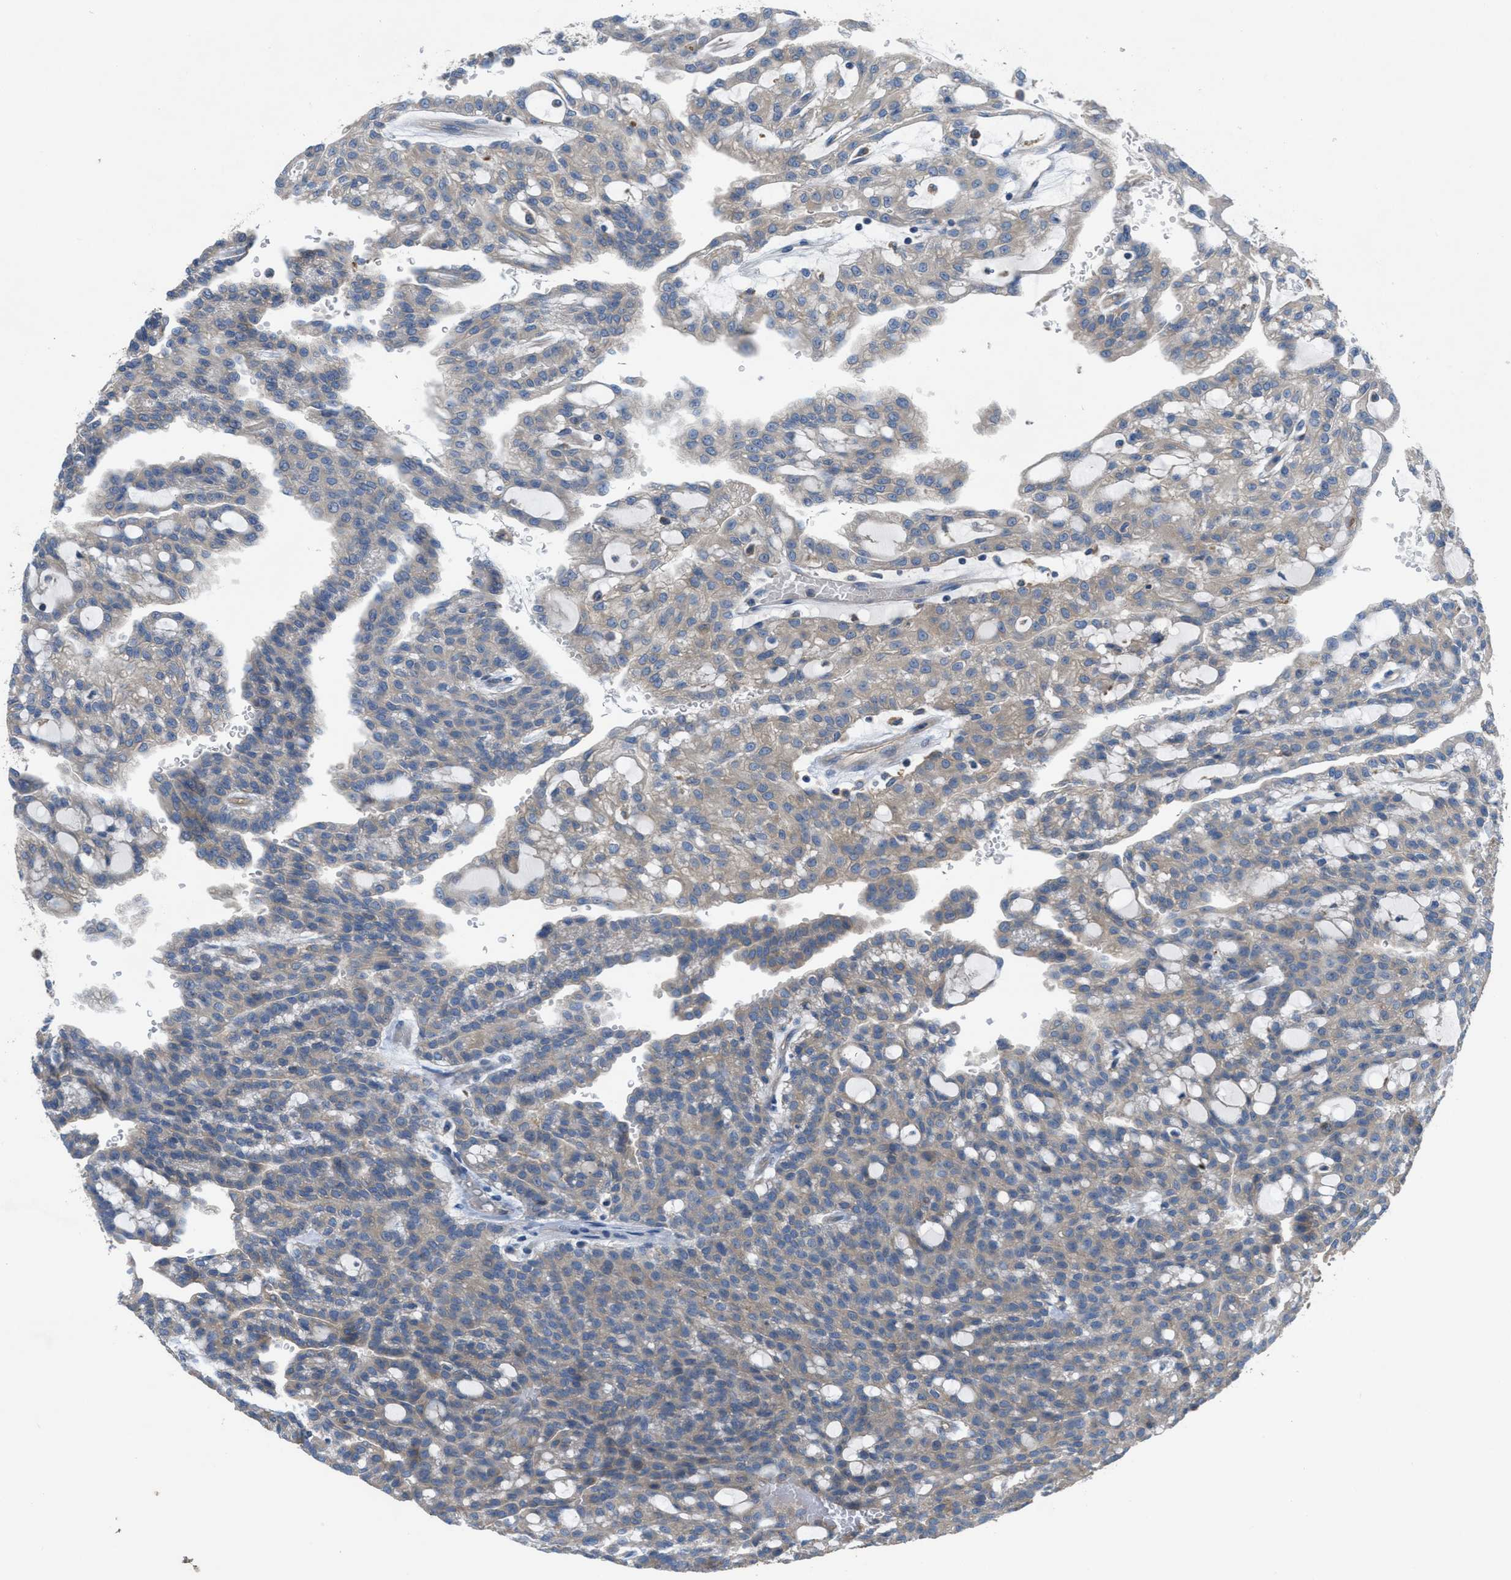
{"staining": {"intensity": "weak", "quantity": ">75%", "location": "cytoplasmic/membranous"}, "tissue": "renal cancer", "cell_type": "Tumor cells", "image_type": "cancer", "snomed": [{"axis": "morphology", "description": "Adenocarcinoma, NOS"}, {"axis": "topography", "description": "Kidney"}], "caption": "Weak cytoplasmic/membranous positivity for a protein is appreciated in about >75% of tumor cells of adenocarcinoma (renal) using IHC.", "gene": "UBA5", "patient": {"sex": "male", "age": 63}}